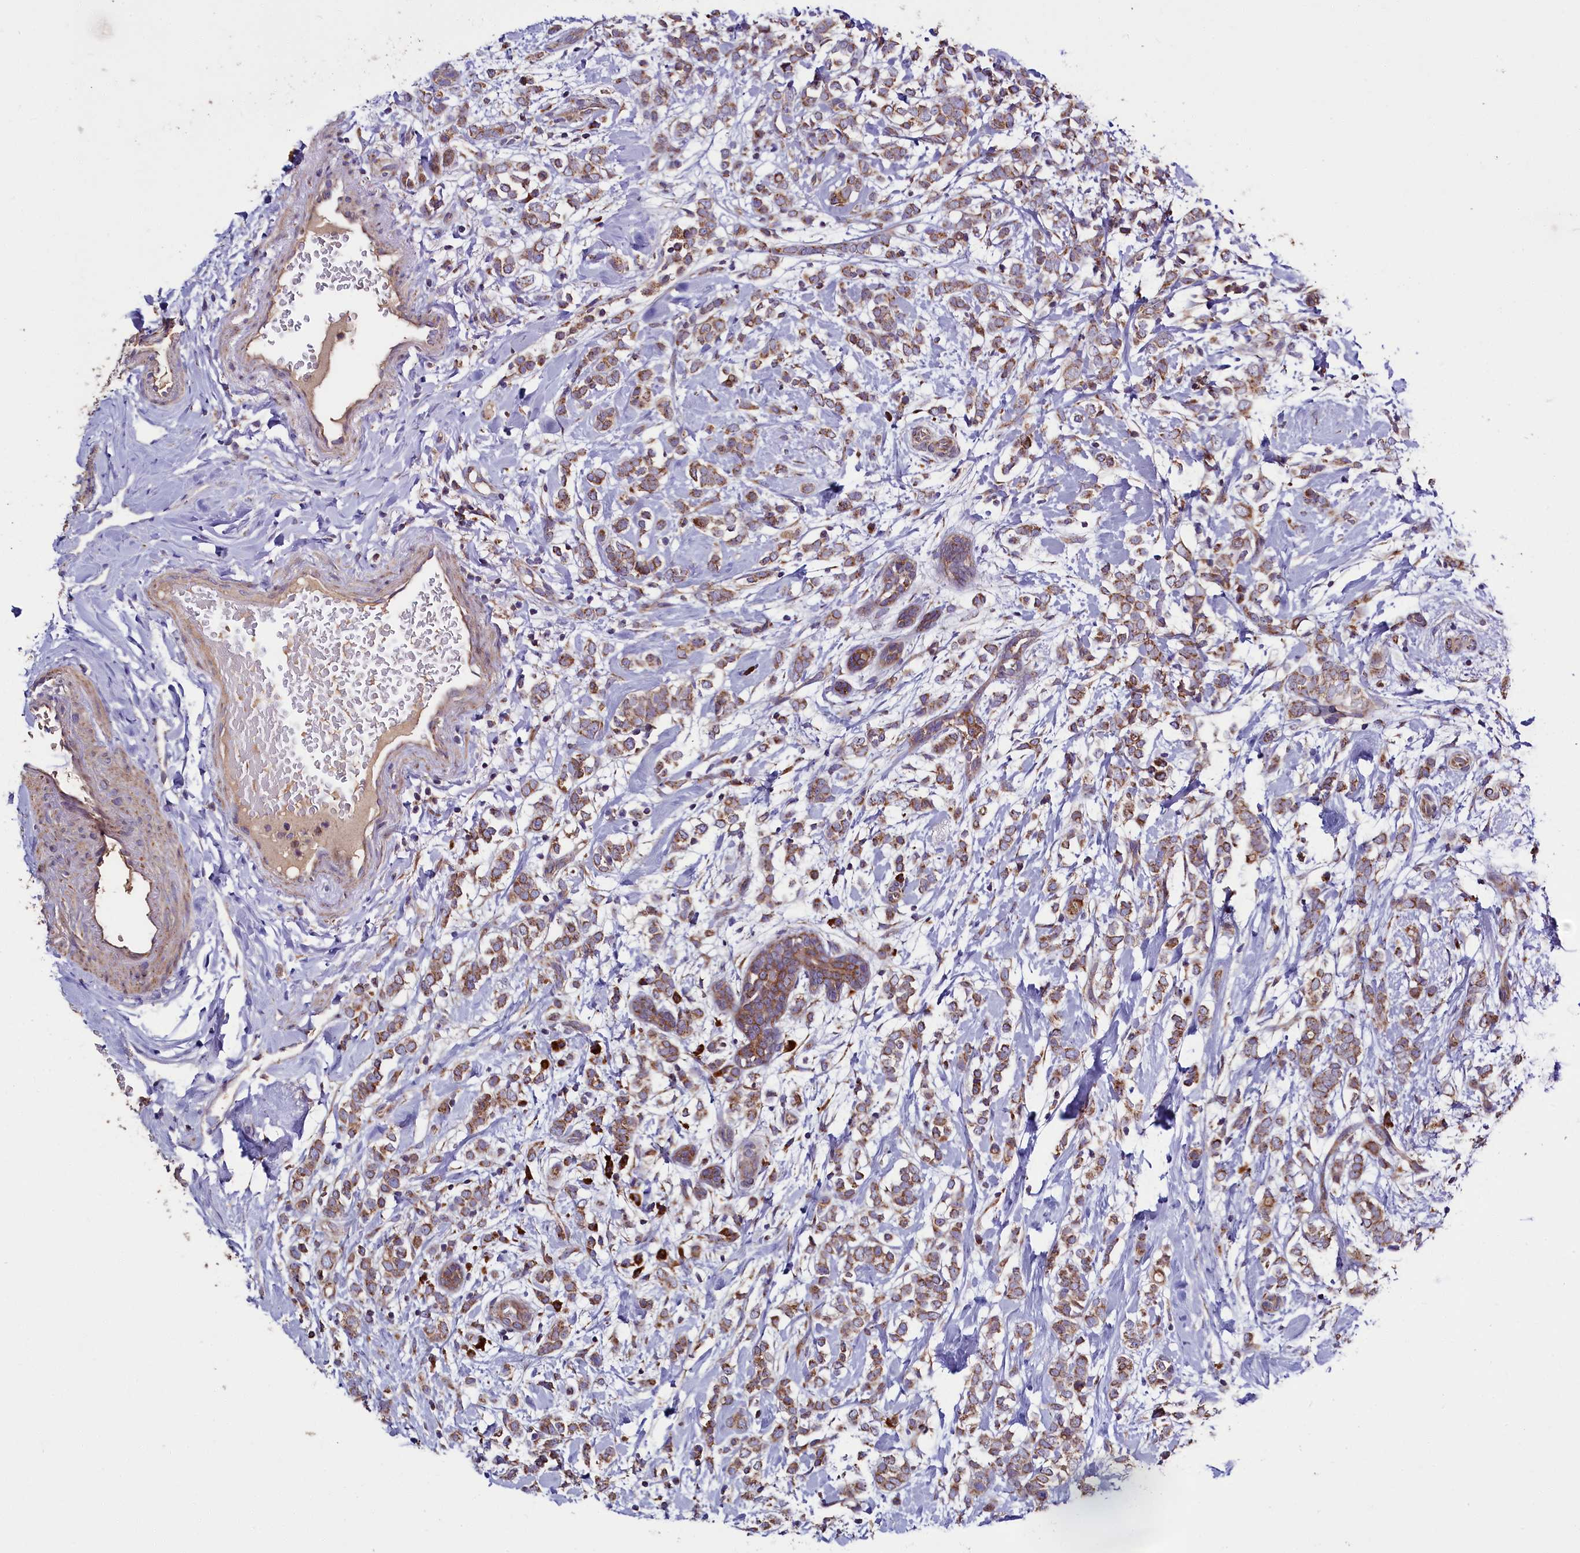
{"staining": {"intensity": "moderate", "quantity": ">75%", "location": "cytoplasmic/membranous"}, "tissue": "breast cancer", "cell_type": "Tumor cells", "image_type": "cancer", "snomed": [{"axis": "morphology", "description": "Normal tissue, NOS"}, {"axis": "morphology", "description": "Lobular carcinoma"}, {"axis": "topography", "description": "Breast"}], "caption": "Breast cancer (lobular carcinoma) stained with a protein marker demonstrates moderate staining in tumor cells.", "gene": "ZSWIM1", "patient": {"sex": "female", "age": 47}}